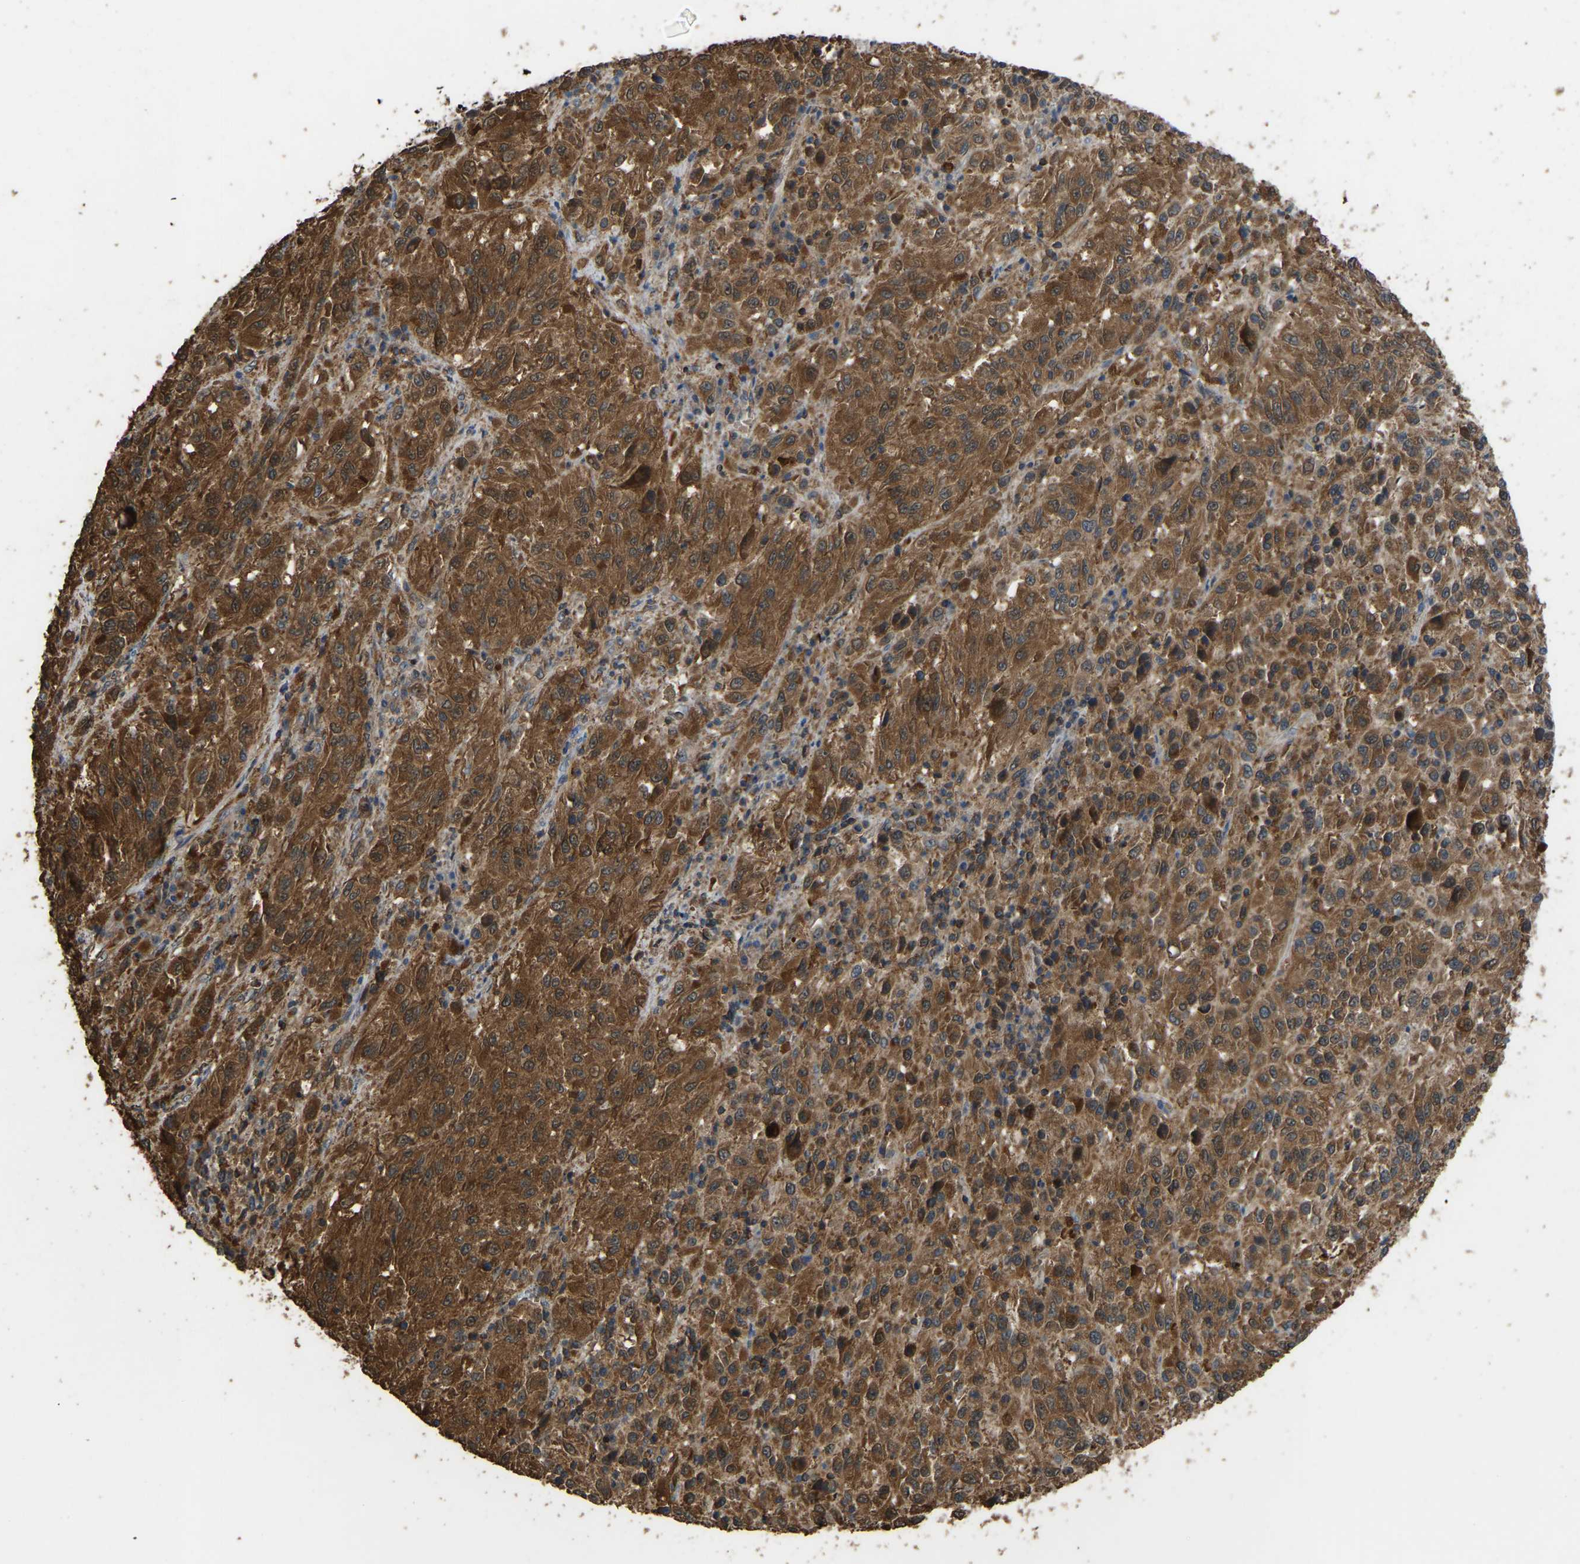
{"staining": {"intensity": "strong", "quantity": ">75%", "location": "cytoplasmic/membranous"}, "tissue": "melanoma", "cell_type": "Tumor cells", "image_type": "cancer", "snomed": [{"axis": "morphology", "description": "Malignant melanoma, Metastatic site"}, {"axis": "topography", "description": "Lung"}], "caption": "A brown stain shows strong cytoplasmic/membranous staining of a protein in melanoma tumor cells. The protein of interest is stained brown, and the nuclei are stained in blue (DAB (3,3'-diaminobenzidine) IHC with brightfield microscopy, high magnification).", "gene": "FHIT", "patient": {"sex": "male", "age": 64}}